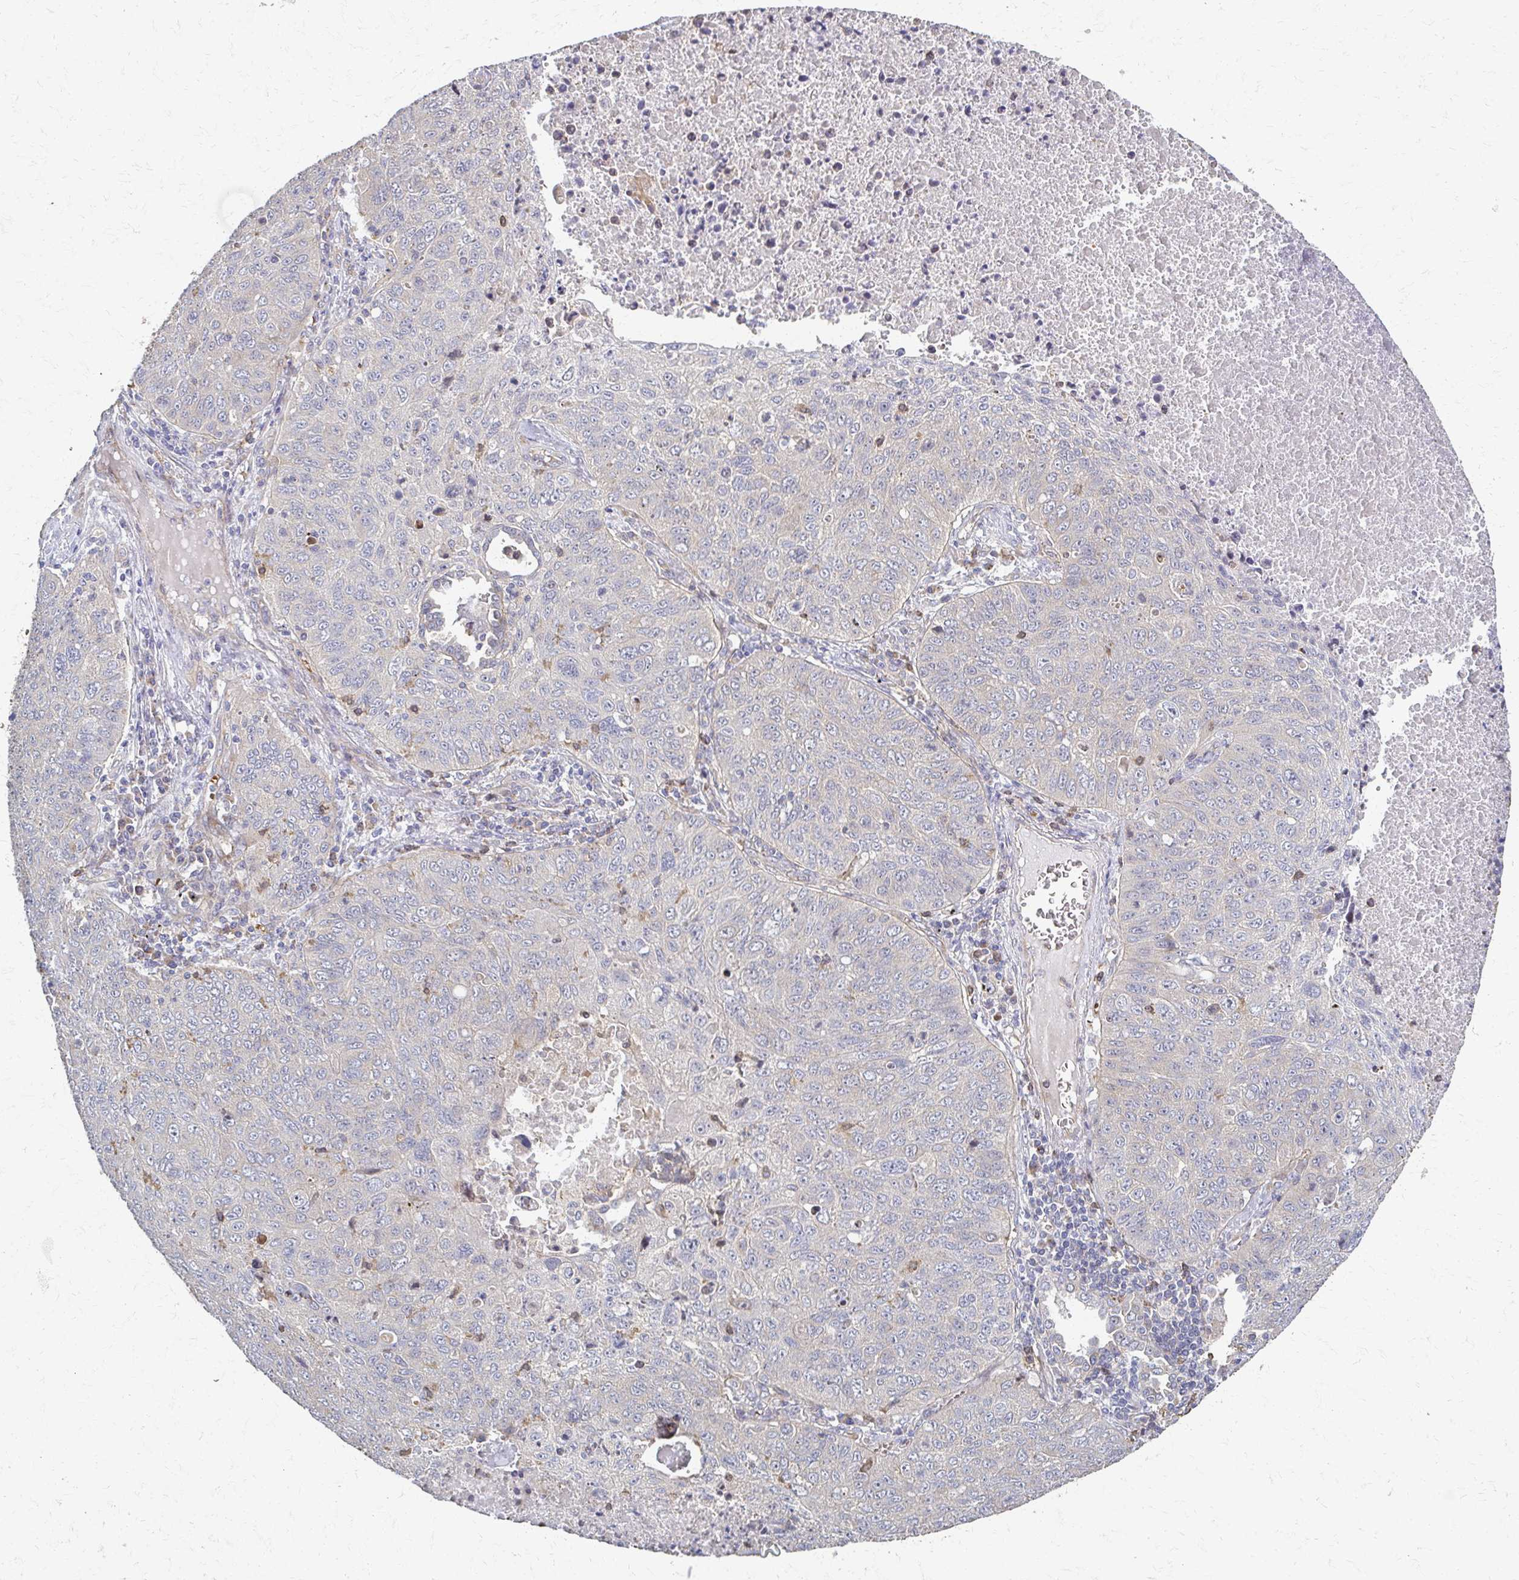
{"staining": {"intensity": "negative", "quantity": "none", "location": "none"}, "tissue": "lung cancer", "cell_type": "Tumor cells", "image_type": "cancer", "snomed": [{"axis": "morphology", "description": "Normal morphology"}, {"axis": "morphology", "description": "Aneuploidy"}, {"axis": "morphology", "description": "Squamous cell carcinoma, NOS"}, {"axis": "topography", "description": "Lymph node"}, {"axis": "topography", "description": "Lung"}], "caption": "Immunohistochemical staining of human lung cancer demonstrates no significant expression in tumor cells. (DAB immunohistochemistry (IHC), high magnification).", "gene": "SKA2", "patient": {"sex": "female", "age": 76}}